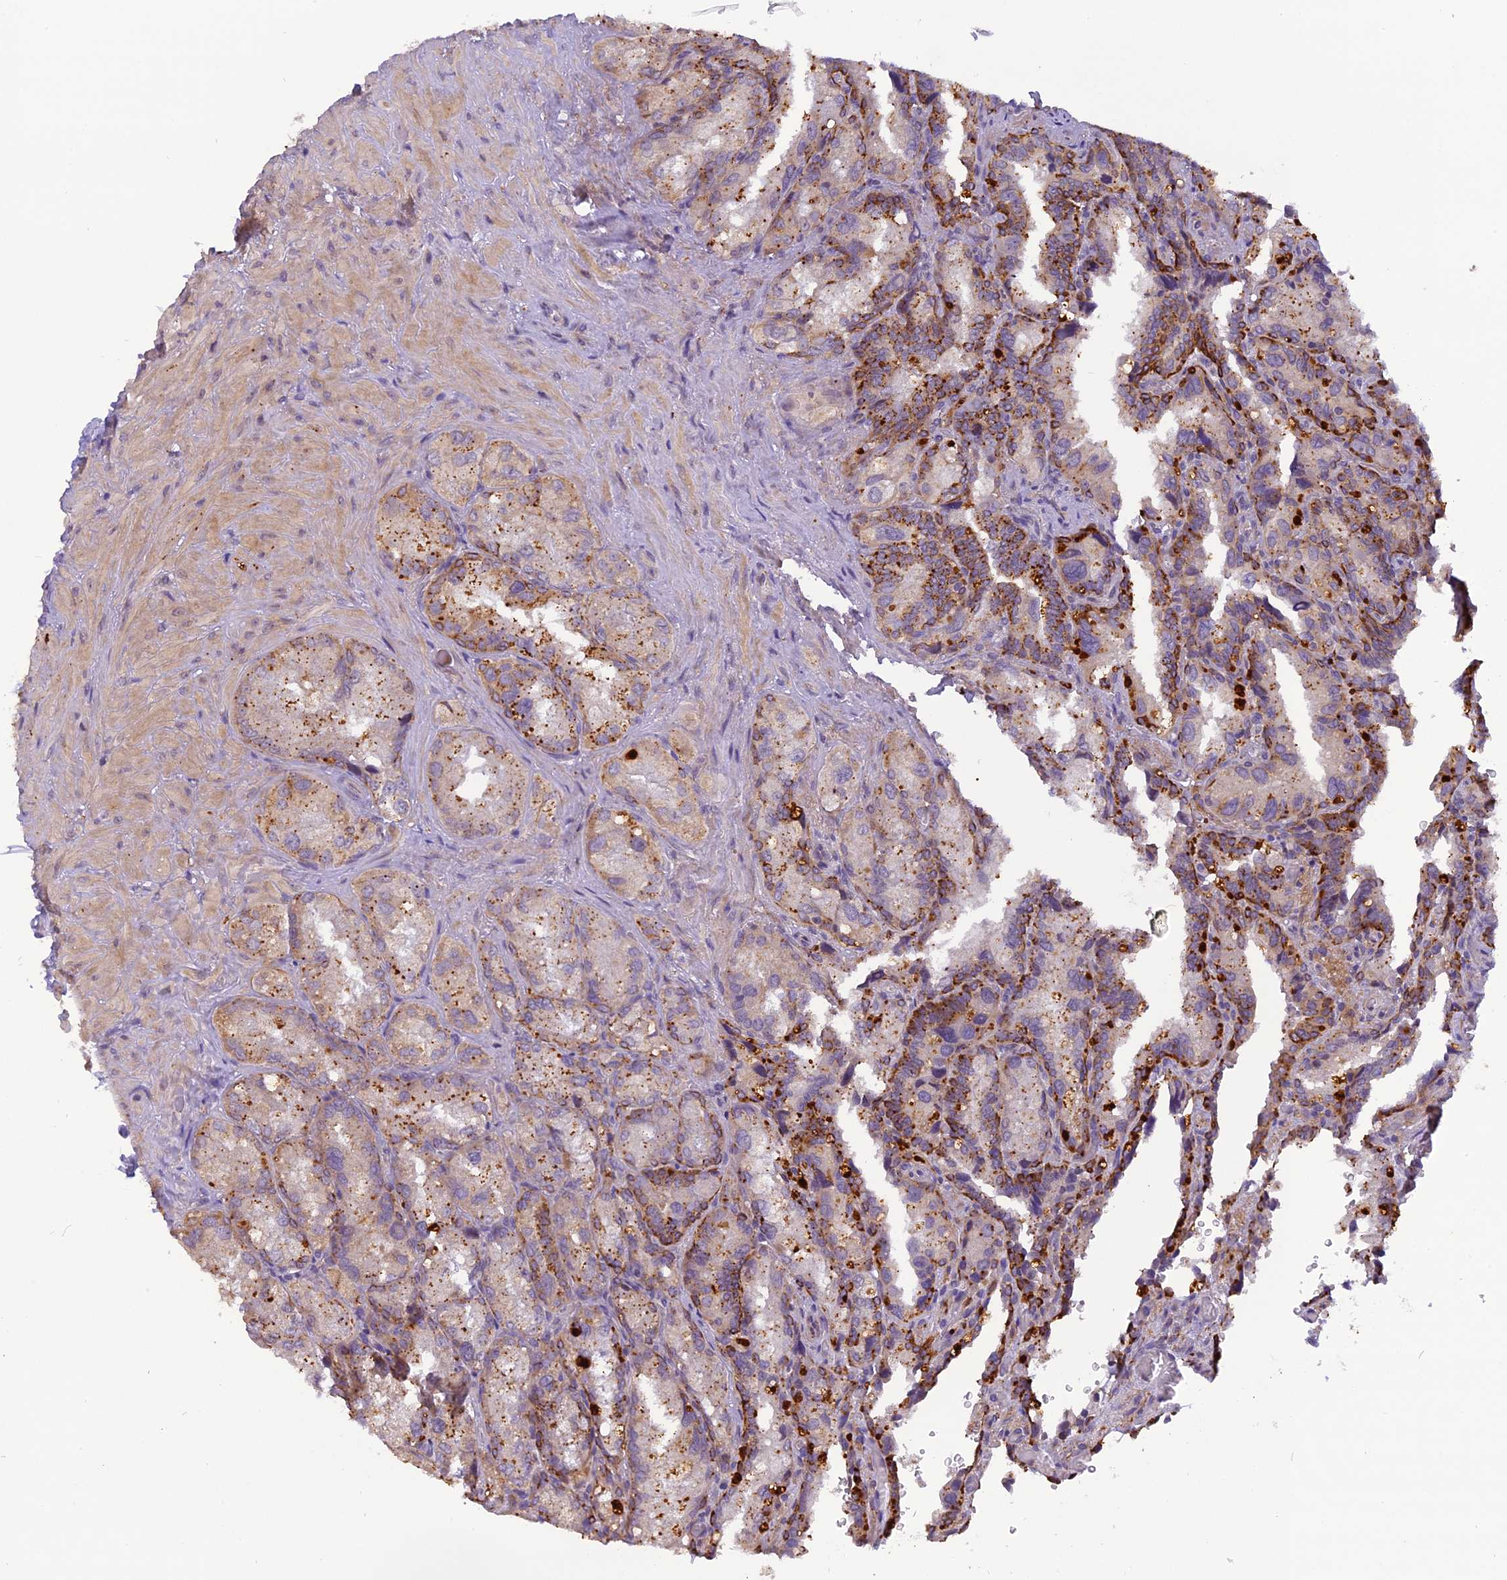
{"staining": {"intensity": "moderate", "quantity": "25%-75%", "location": "cytoplasmic/membranous"}, "tissue": "seminal vesicle", "cell_type": "Glandular cells", "image_type": "normal", "snomed": [{"axis": "morphology", "description": "Normal tissue, NOS"}, {"axis": "topography", "description": "Seminal veicle"}], "caption": "Protein expression analysis of normal human seminal vesicle reveals moderate cytoplasmic/membranous expression in approximately 25%-75% of glandular cells.", "gene": "FNIP2", "patient": {"sex": "male", "age": 62}}